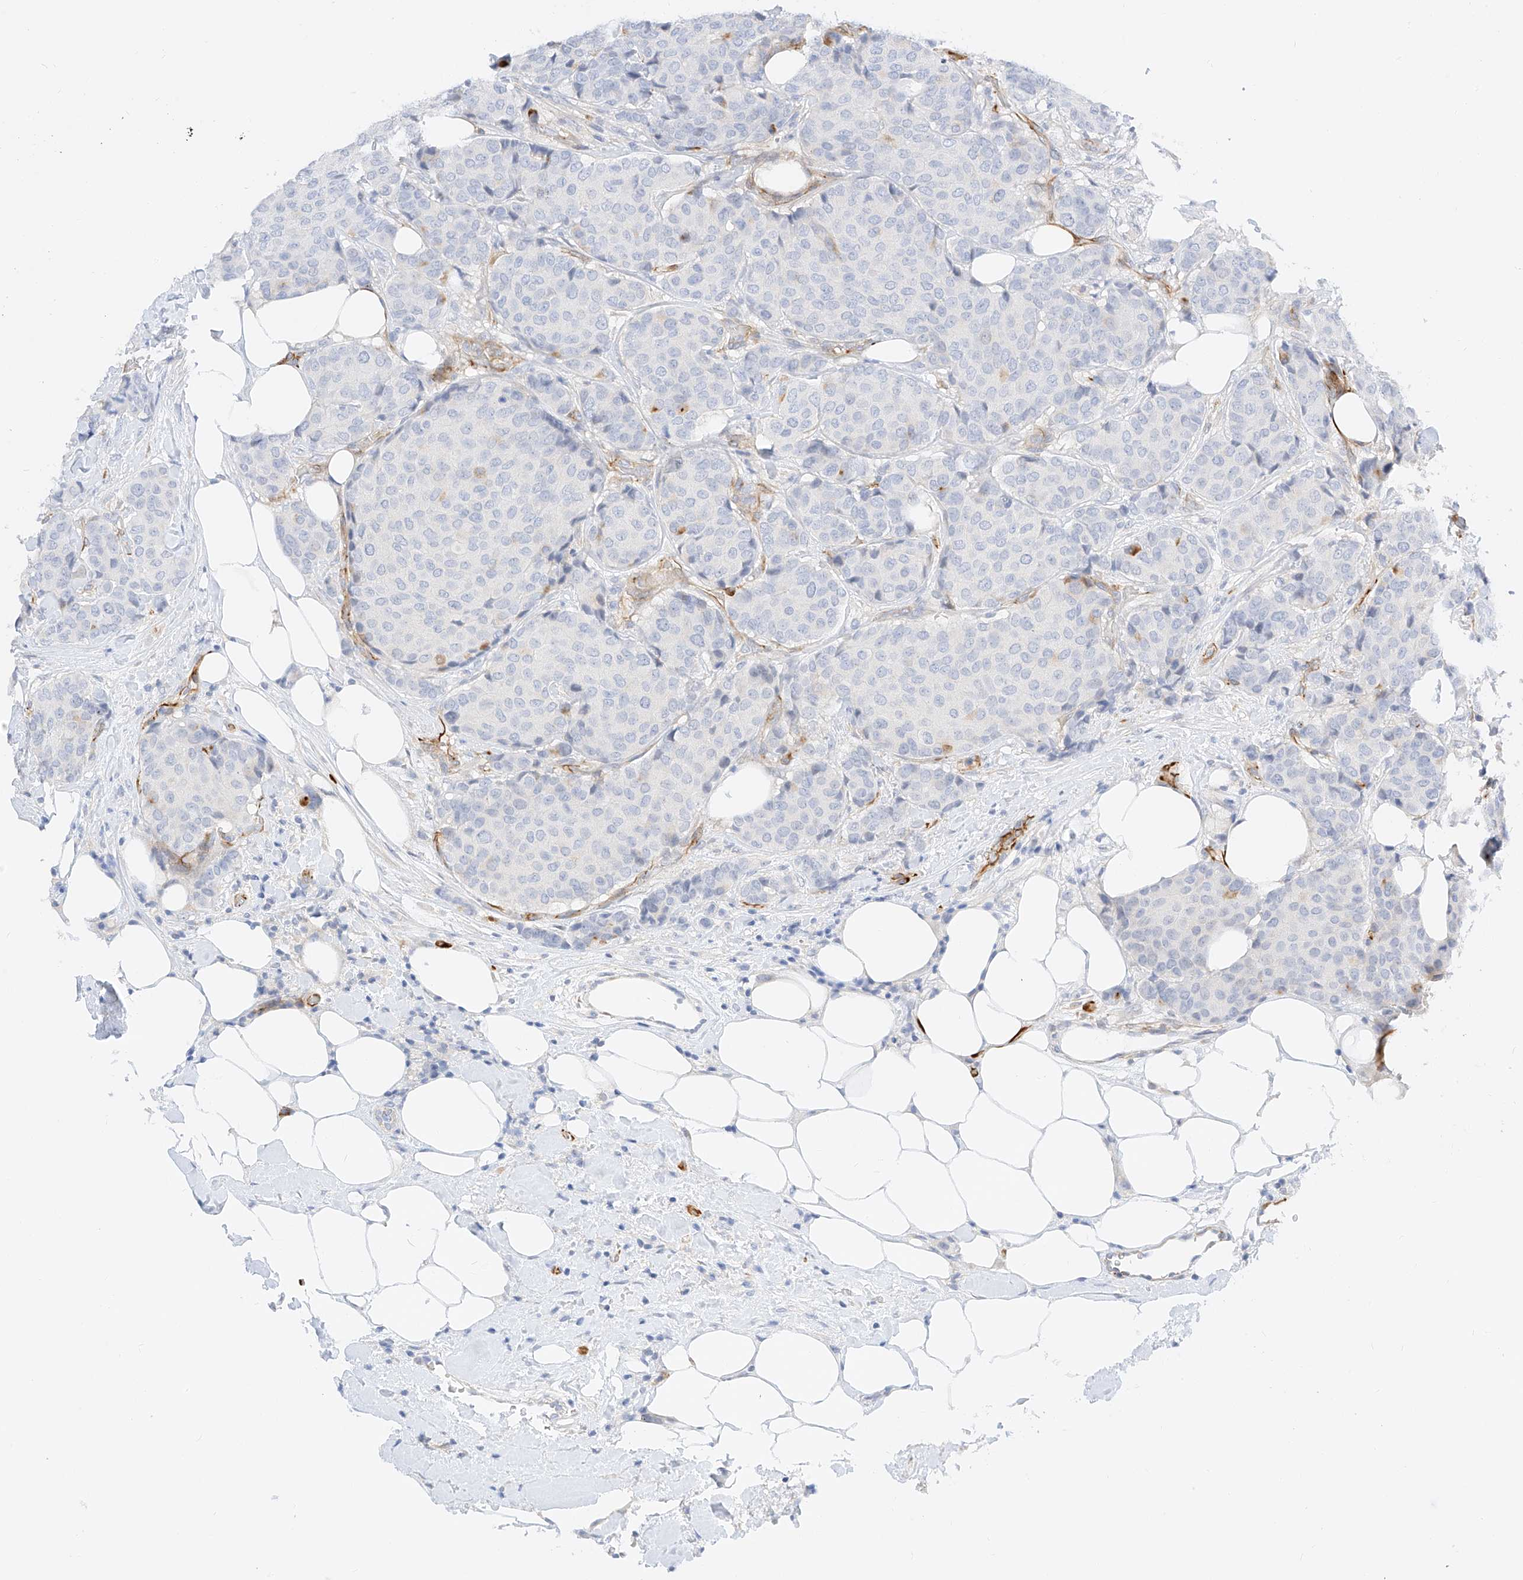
{"staining": {"intensity": "negative", "quantity": "none", "location": "none"}, "tissue": "breast cancer", "cell_type": "Tumor cells", "image_type": "cancer", "snomed": [{"axis": "morphology", "description": "Duct carcinoma"}, {"axis": "topography", "description": "Breast"}], "caption": "Protein analysis of breast infiltrating ductal carcinoma exhibits no significant staining in tumor cells.", "gene": "CDCP2", "patient": {"sex": "female", "age": 75}}